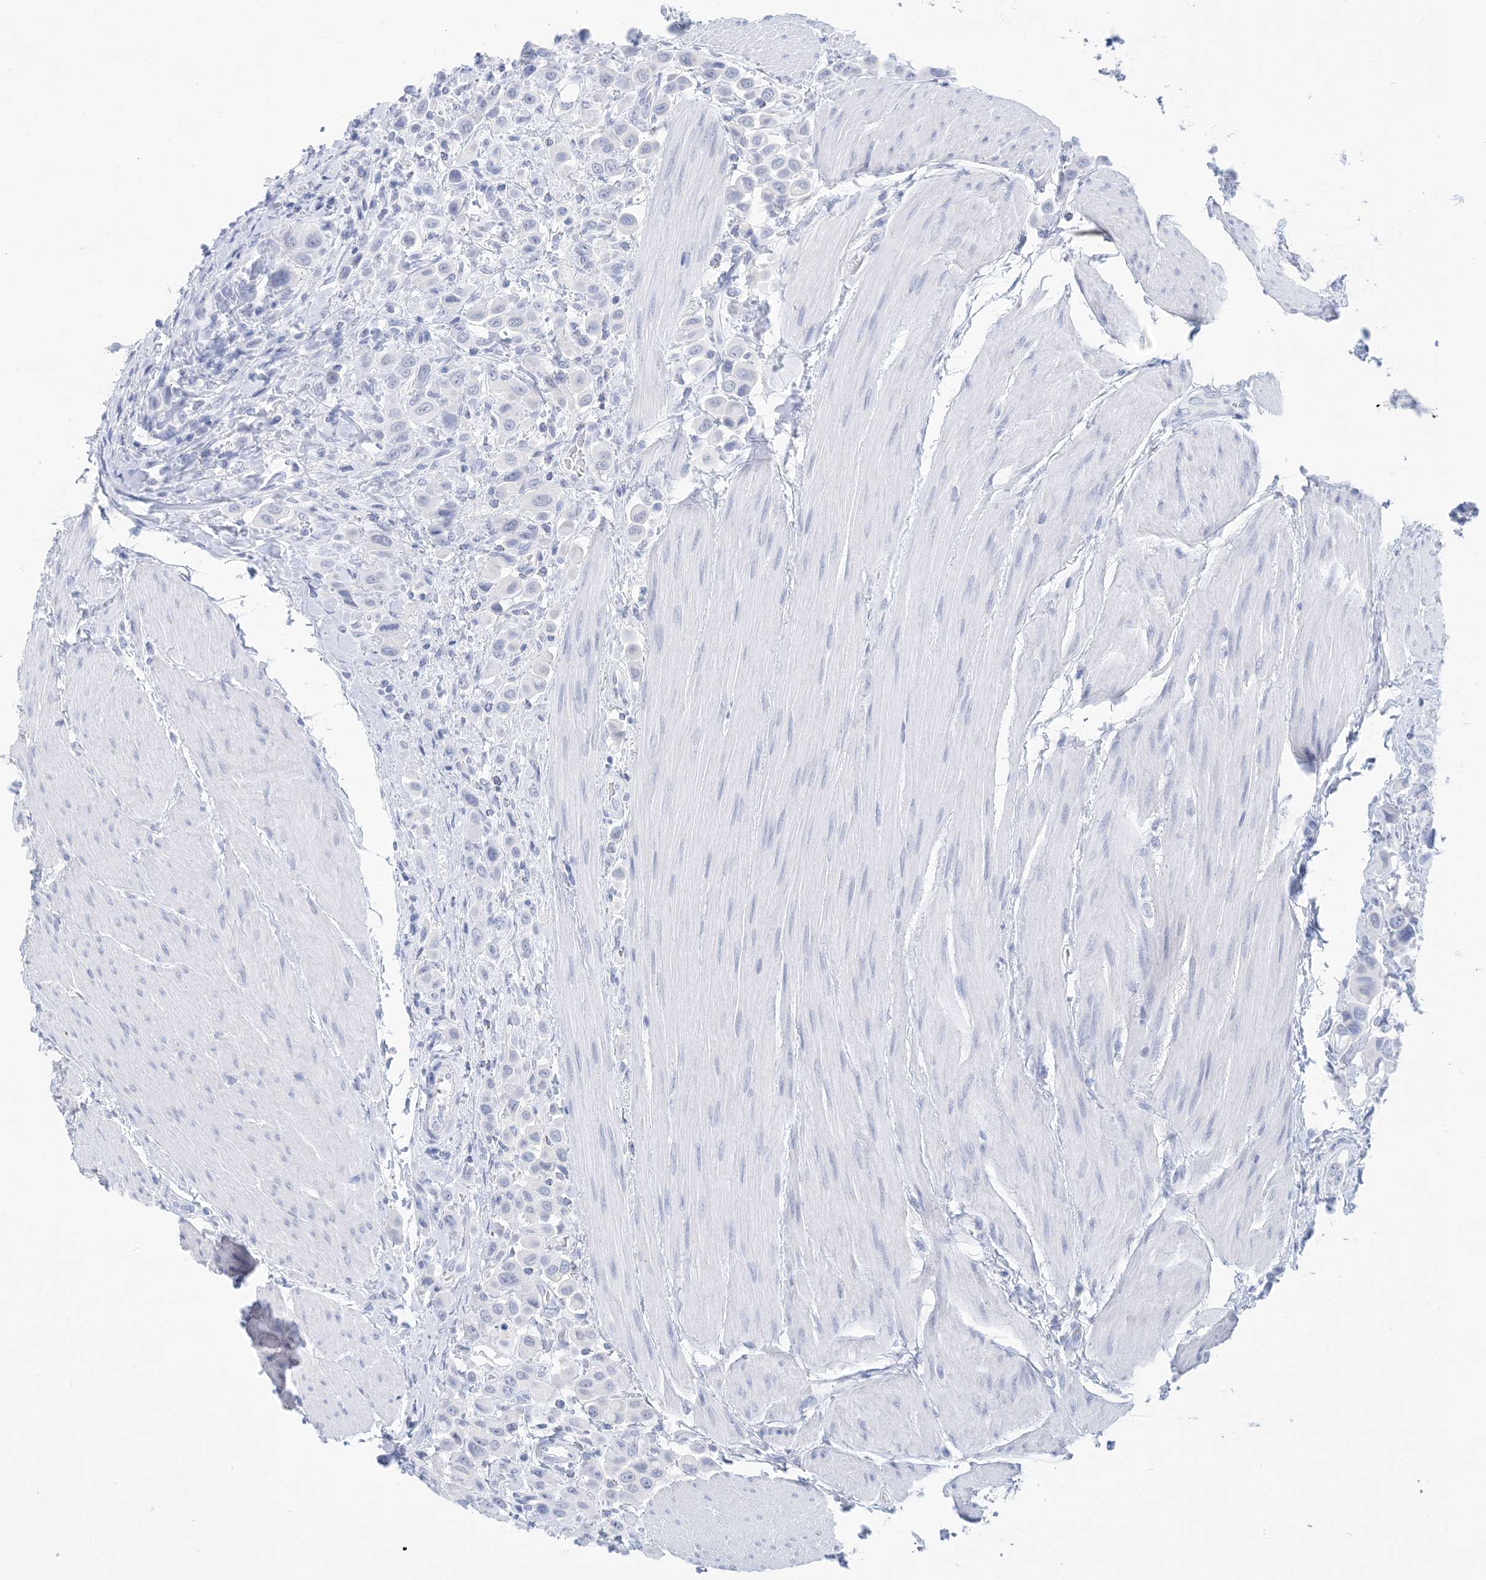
{"staining": {"intensity": "negative", "quantity": "none", "location": "none"}, "tissue": "urothelial cancer", "cell_type": "Tumor cells", "image_type": "cancer", "snomed": [{"axis": "morphology", "description": "Urothelial carcinoma, High grade"}, {"axis": "topography", "description": "Urinary bladder"}], "caption": "Protein analysis of urothelial carcinoma (high-grade) shows no significant expression in tumor cells.", "gene": "SH3YL1", "patient": {"sex": "male", "age": 50}}